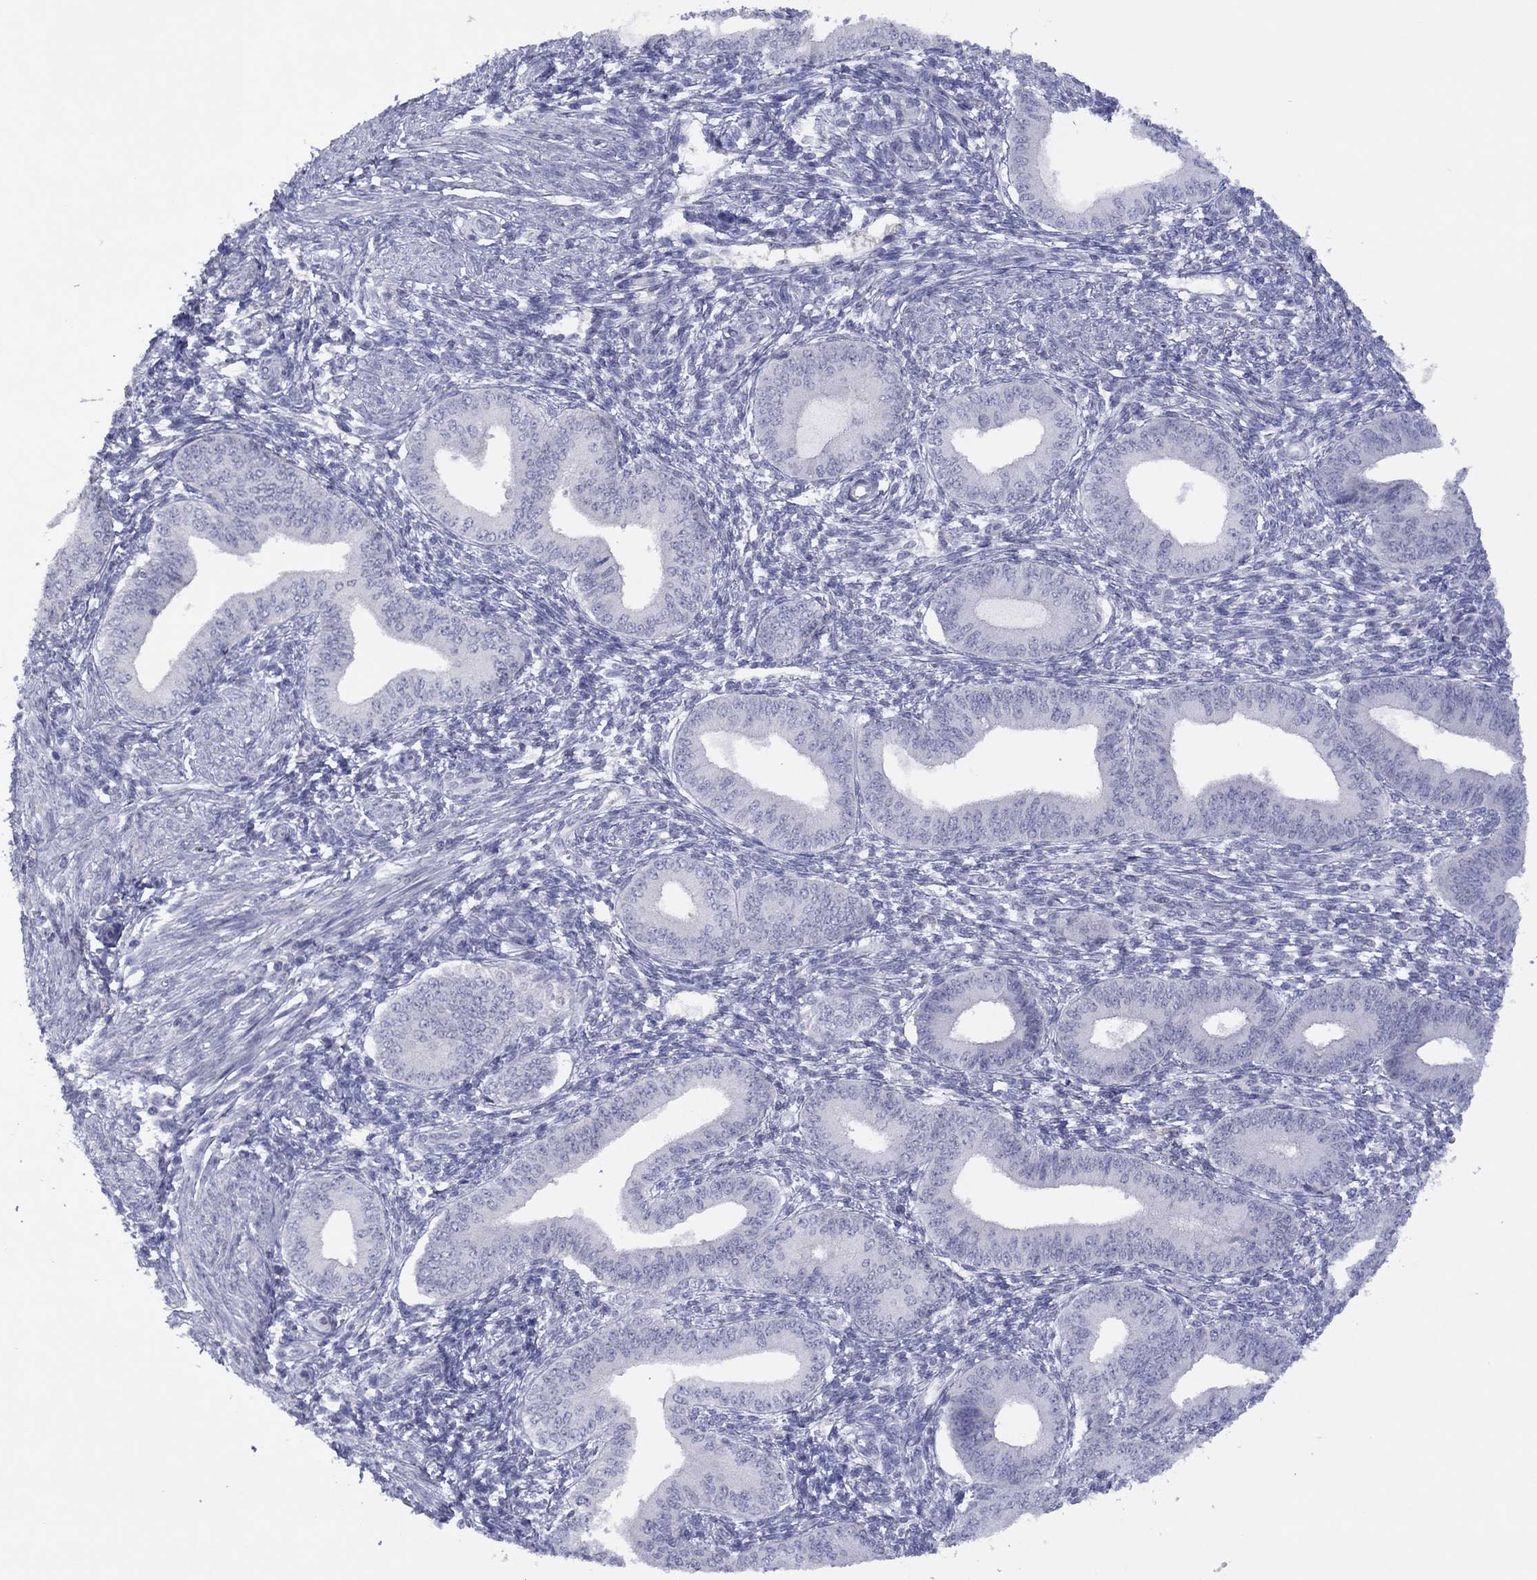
{"staining": {"intensity": "negative", "quantity": "none", "location": "none"}, "tissue": "endometrium", "cell_type": "Cells in endometrial stroma", "image_type": "normal", "snomed": [{"axis": "morphology", "description": "Normal tissue, NOS"}, {"axis": "topography", "description": "Endometrium"}], "caption": "Endometrium was stained to show a protein in brown. There is no significant expression in cells in endometrial stroma. (Brightfield microscopy of DAB immunohistochemistry (IHC) at high magnification).", "gene": "CYP2B6", "patient": {"sex": "female", "age": 42}}